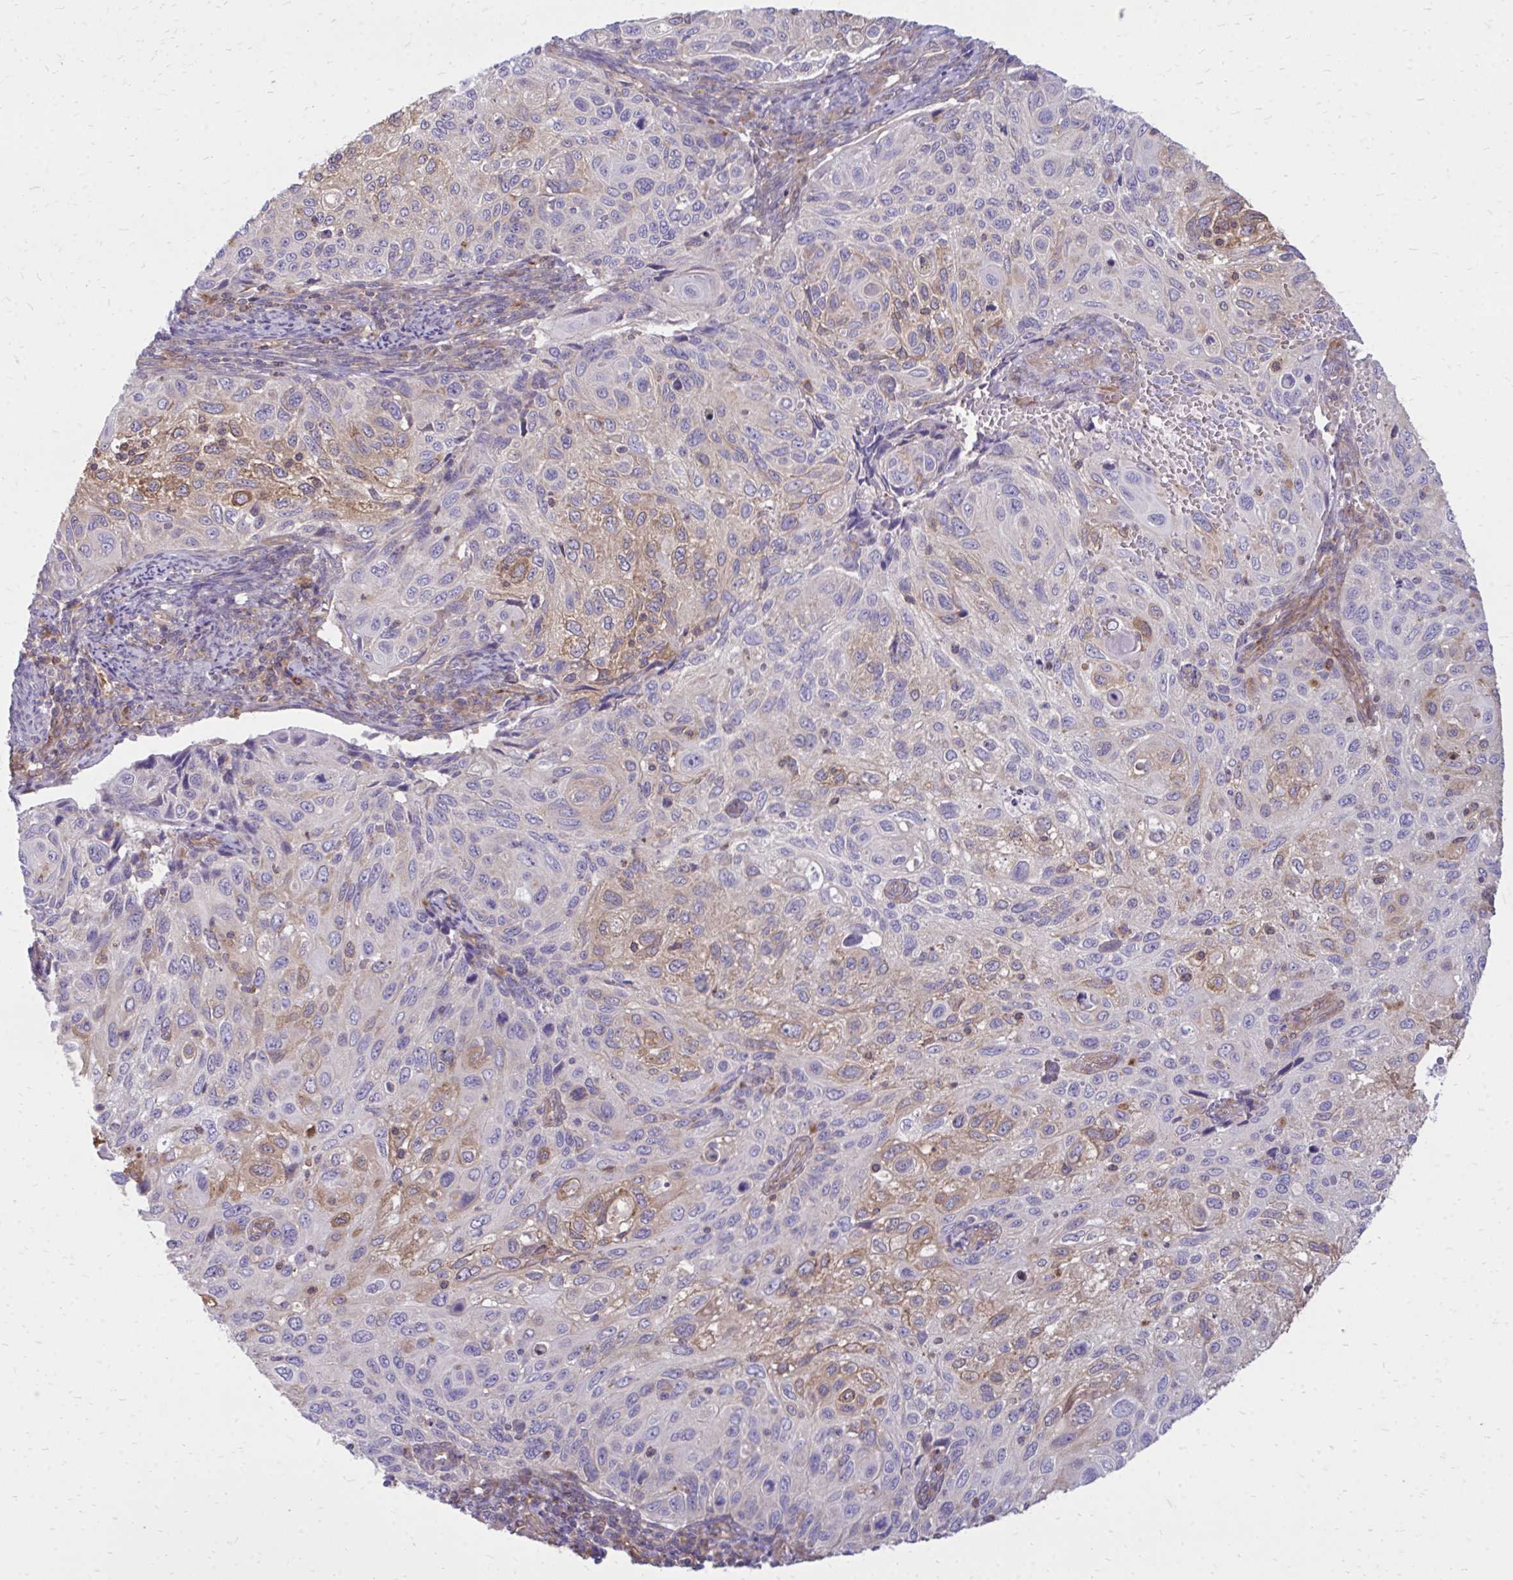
{"staining": {"intensity": "weak", "quantity": "<25%", "location": "cytoplasmic/membranous"}, "tissue": "cervical cancer", "cell_type": "Tumor cells", "image_type": "cancer", "snomed": [{"axis": "morphology", "description": "Squamous cell carcinoma, NOS"}, {"axis": "topography", "description": "Cervix"}], "caption": "Immunohistochemical staining of human squamous cell carcinoma (cervical) demonstrates no significant staining in tumor cells.", "gene": "ASAP1", "patient": {"sex": "female", "age": 70}}